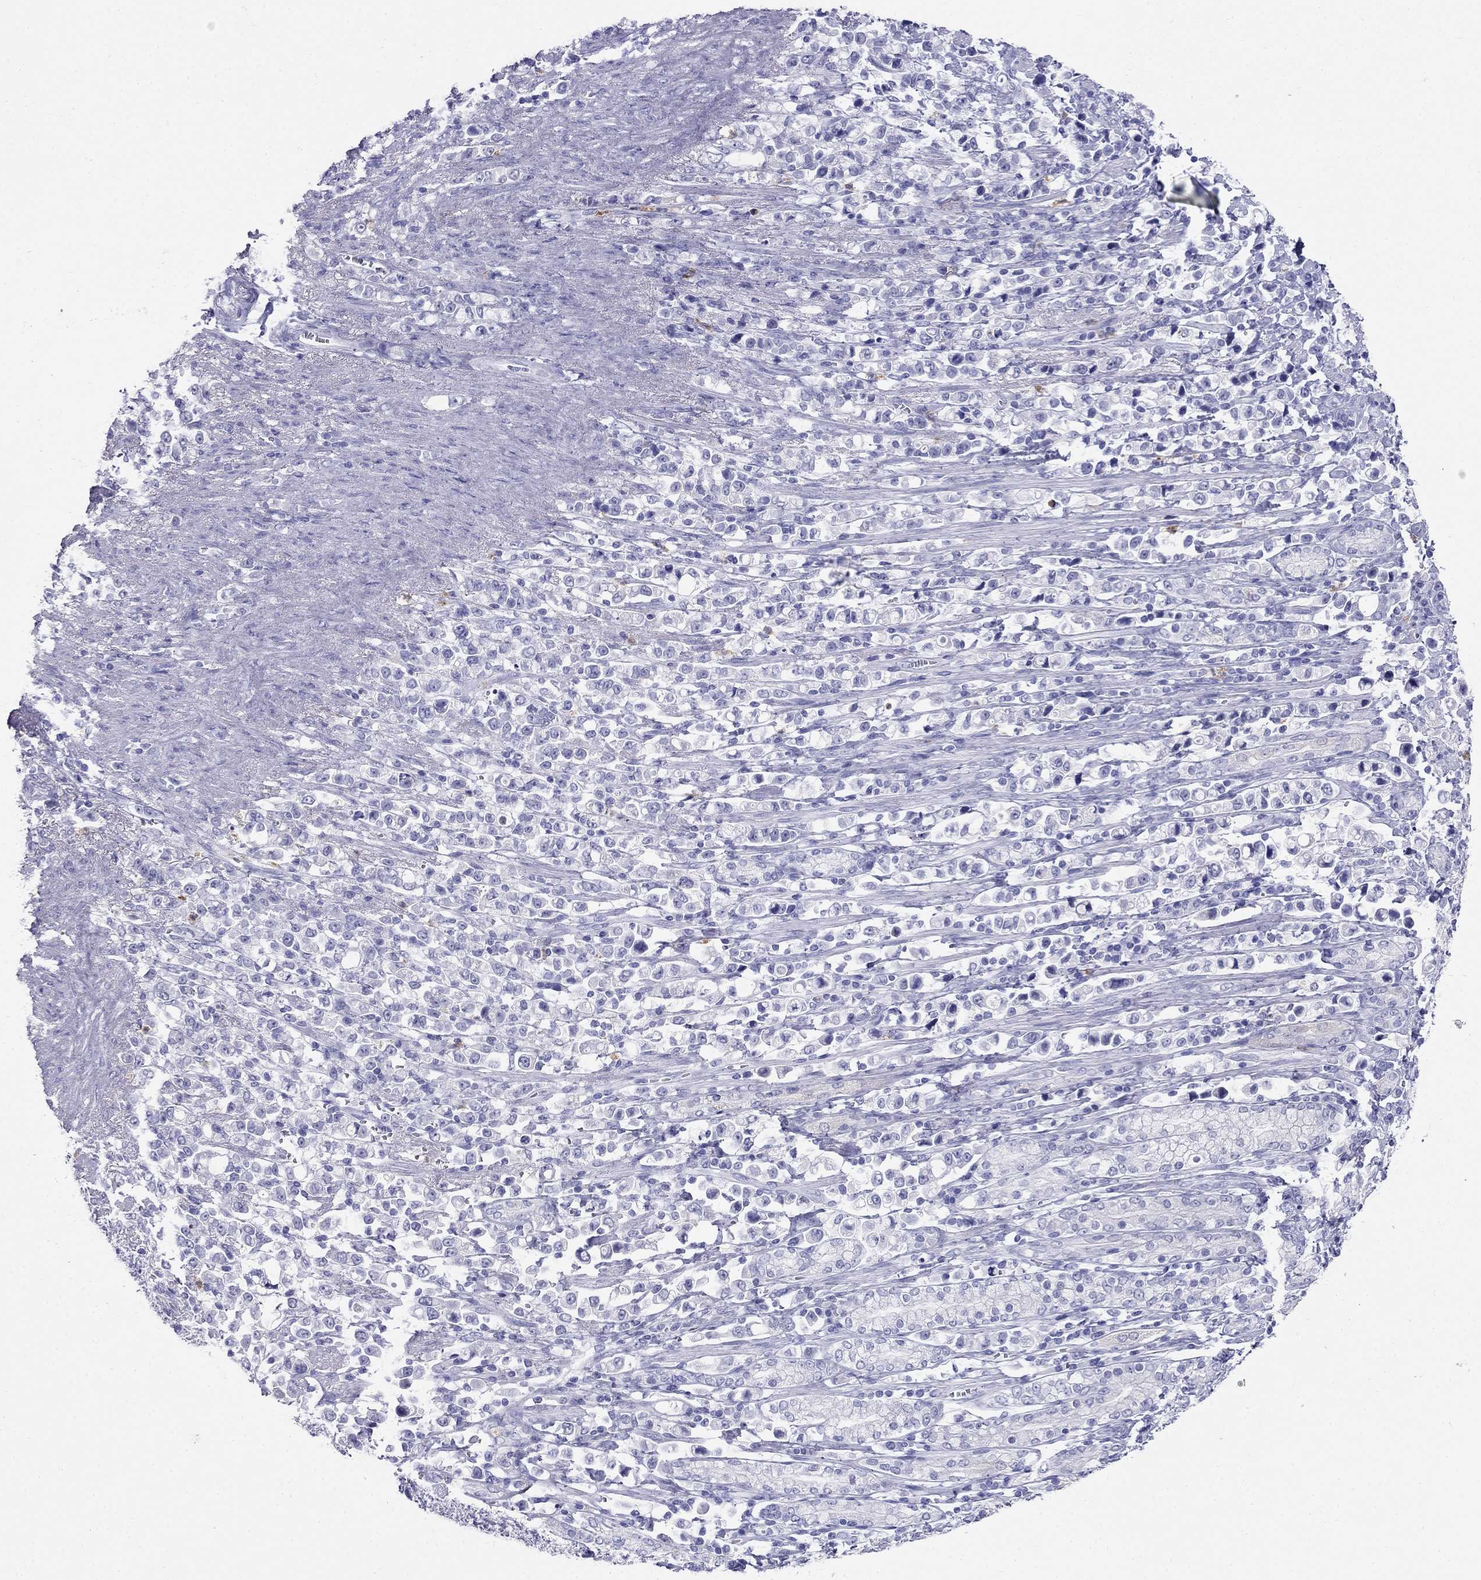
{"staining": {"intensity": "negative", "quantity": "none", "location": "none"}, "tissue": "stomach cancer", "cell_type": "Tumor cells", "image_type": "cancer", "snomed": [{"axis": "morphology", "description": "Adenocarcinoma, NOS"}, {"axis": "topography", "description": "Stomach"}], "caption": "Image shows no protein positivity in tumor cells of adenocarcinoma (stomach) tissue.", "gene": "PPP1R36", "patient": {"sex": "male", "age": 63}}